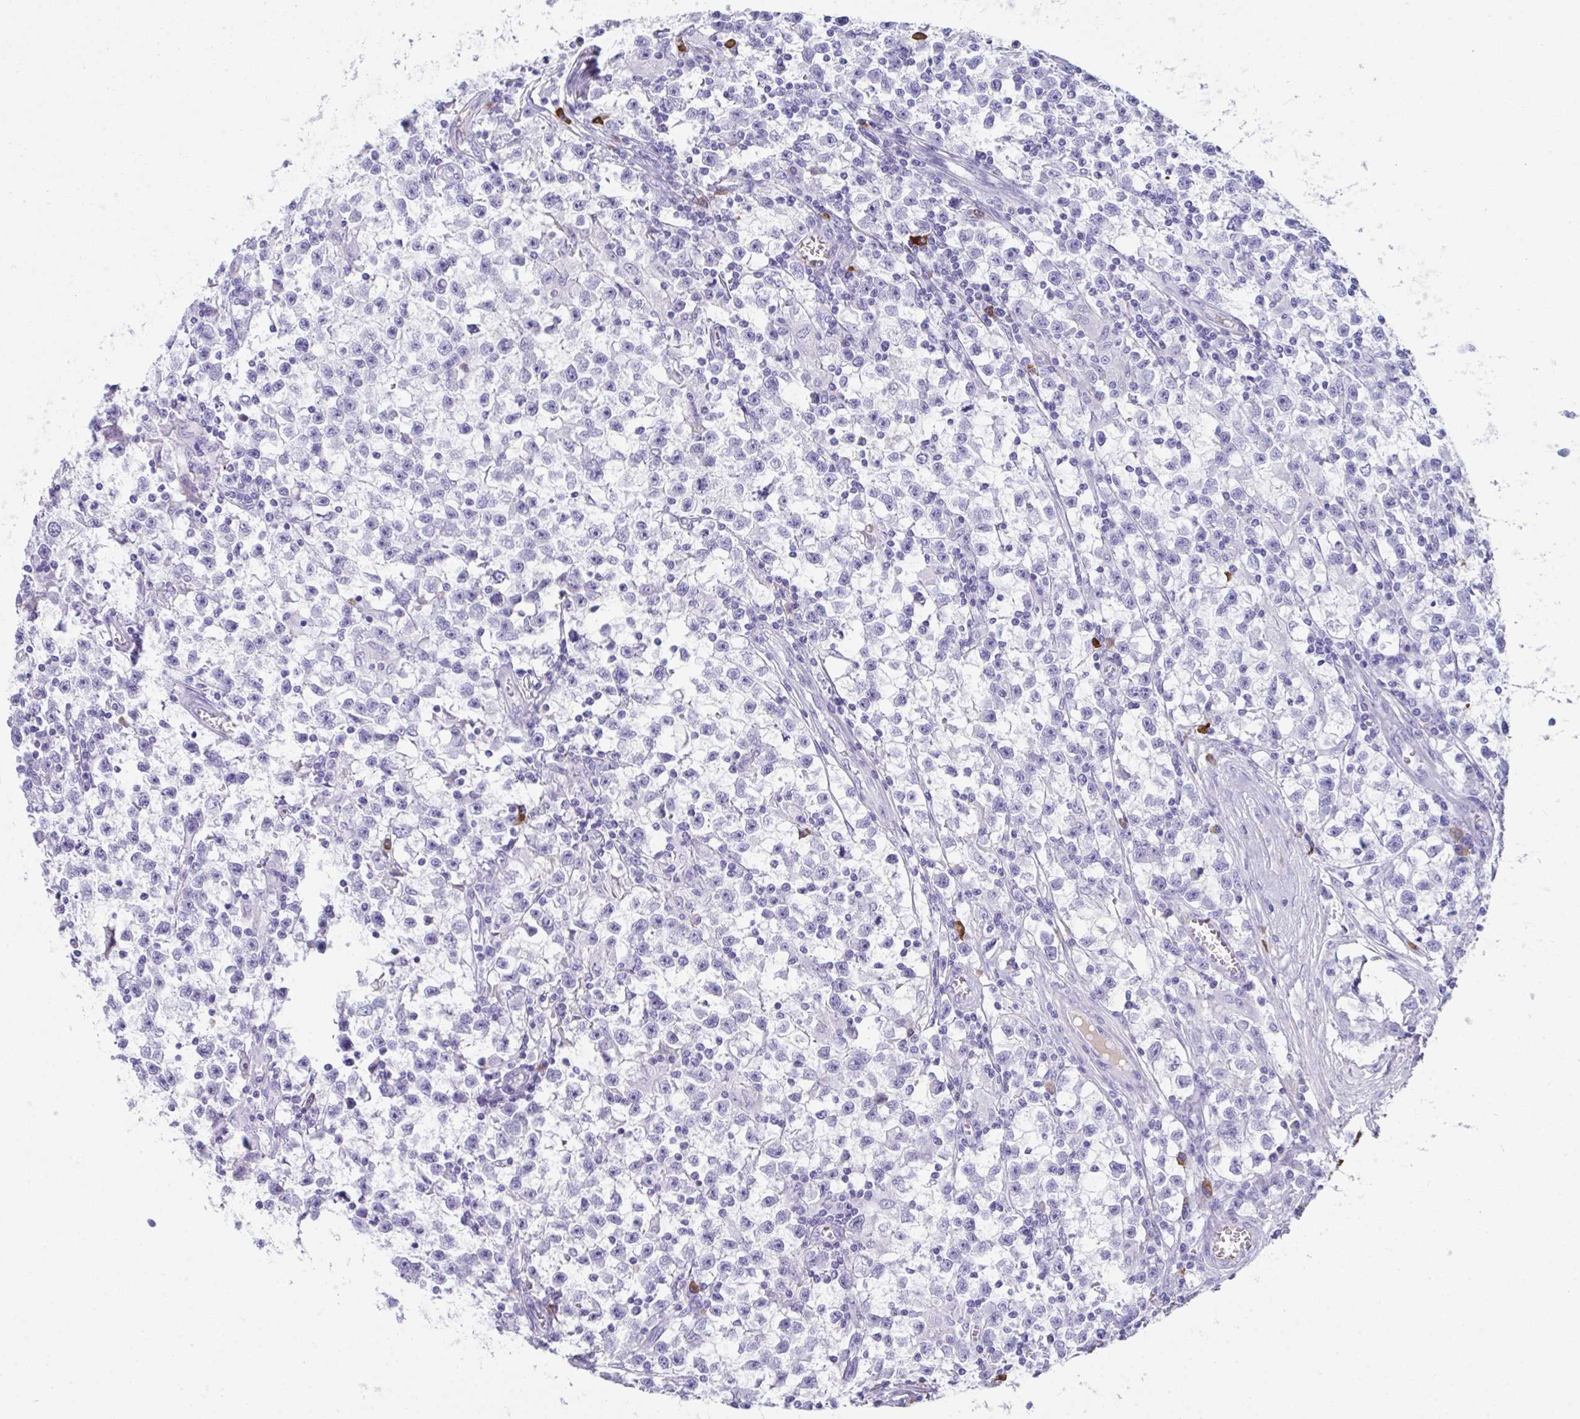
{"staining": {"intensity": "negative", "quantity": "none", "location": "none"}, "tissue": "testis cancer", "cell_type": "Tumor cells", "image_type": "cancer", "snomed": [{"axis": "morphology", "description": "Seminoma, NOS"}, {"axis": "topography", "description": "Testis"}], "caption": "Tumor cells are negative for protein expression in human testis cancer.", "gene": "JCHAIN", "patient": {"sex": "male", "age": 31}}